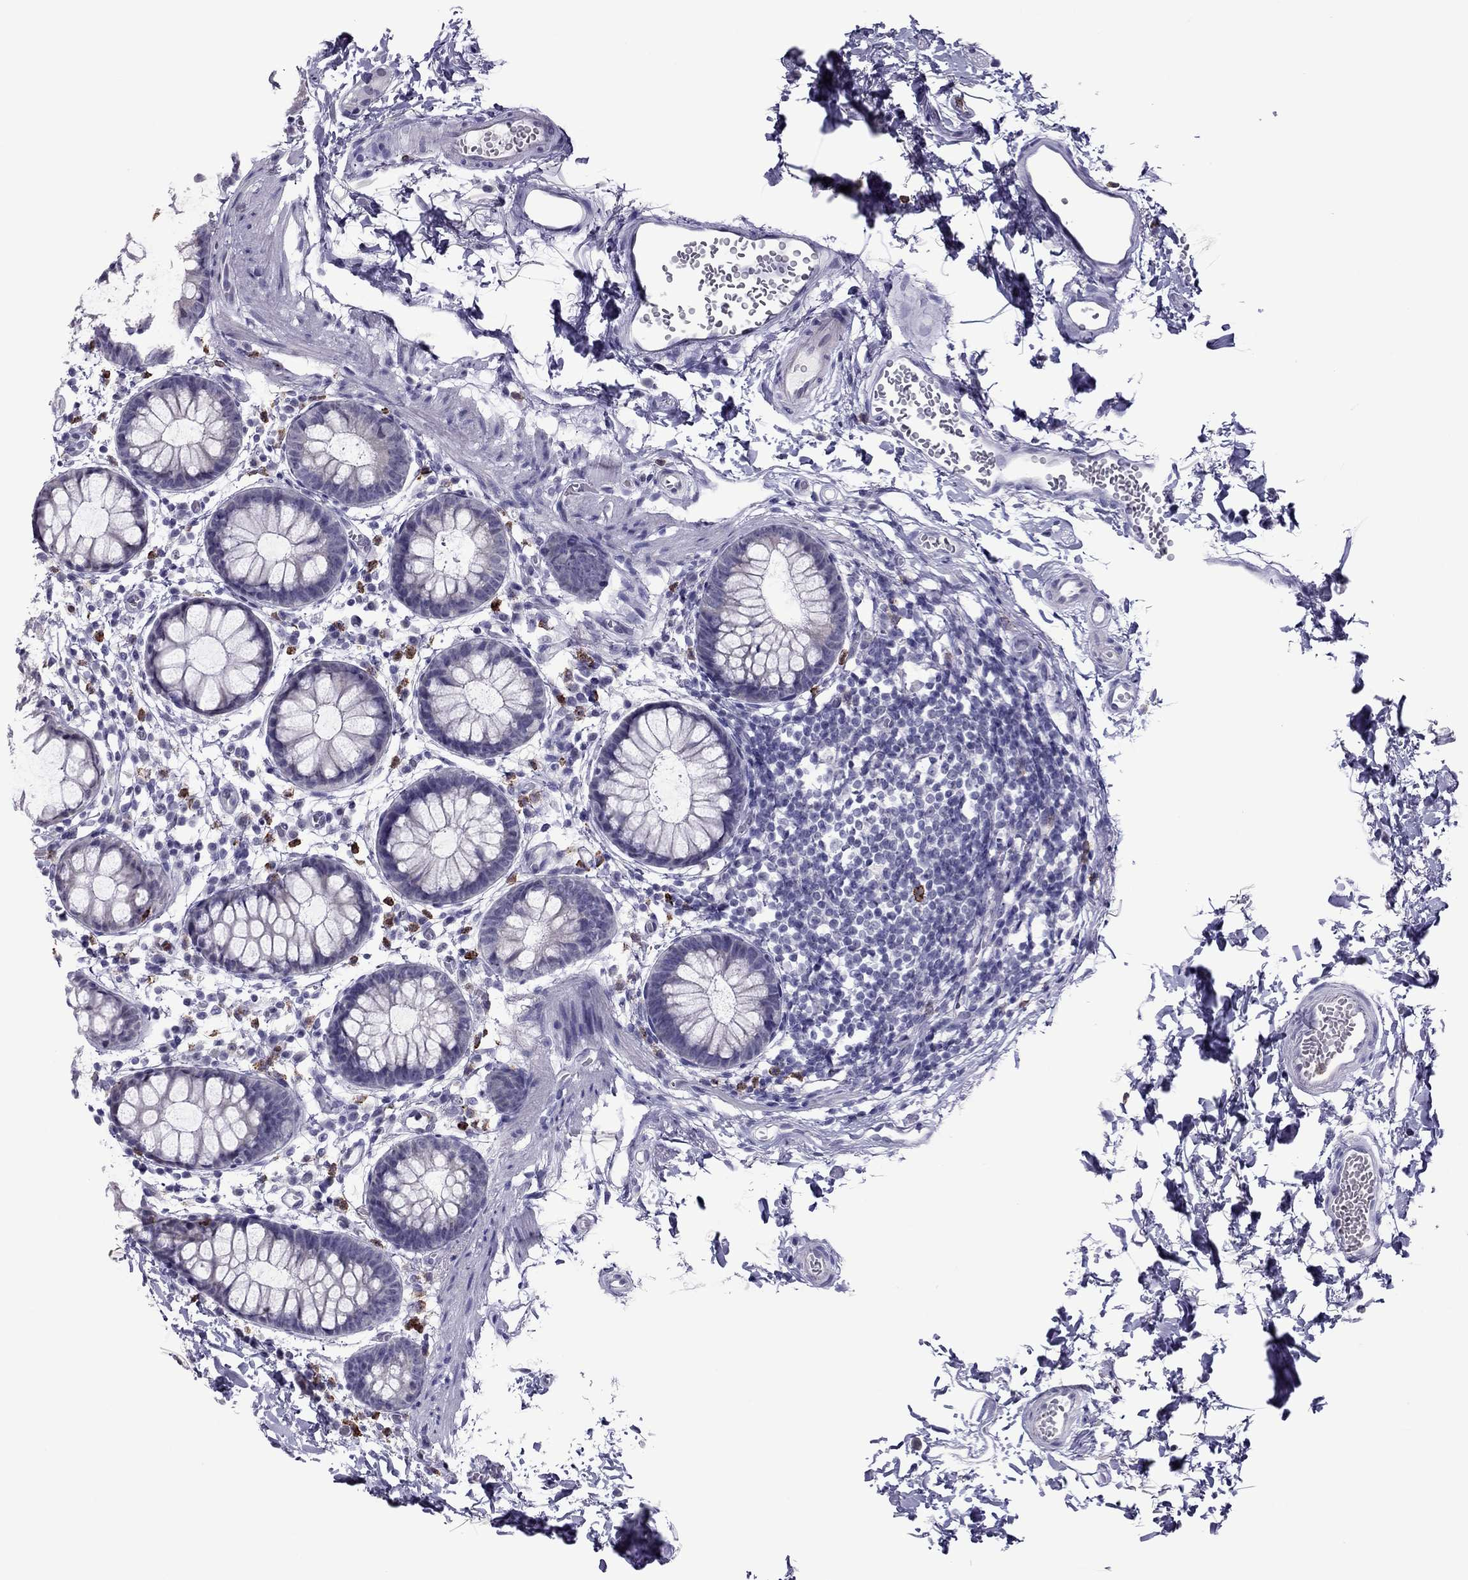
{"staining": {"intensity": "negative", "quantity": "none", "location": "none"}, "tissue": "rectum", "cell_type": "Glandular cells", "image_type": "normal", "snomed": [{"axis": "morphology", "description": "Normal tissue, NOS"}, {"axis": "topography", "description": "Rectum"}], "caption": "The image demonstrates no significant positivity in glandular cells of rectum.", "gene": "CCL27", "patient": {"sex": "male", "age": 57}}